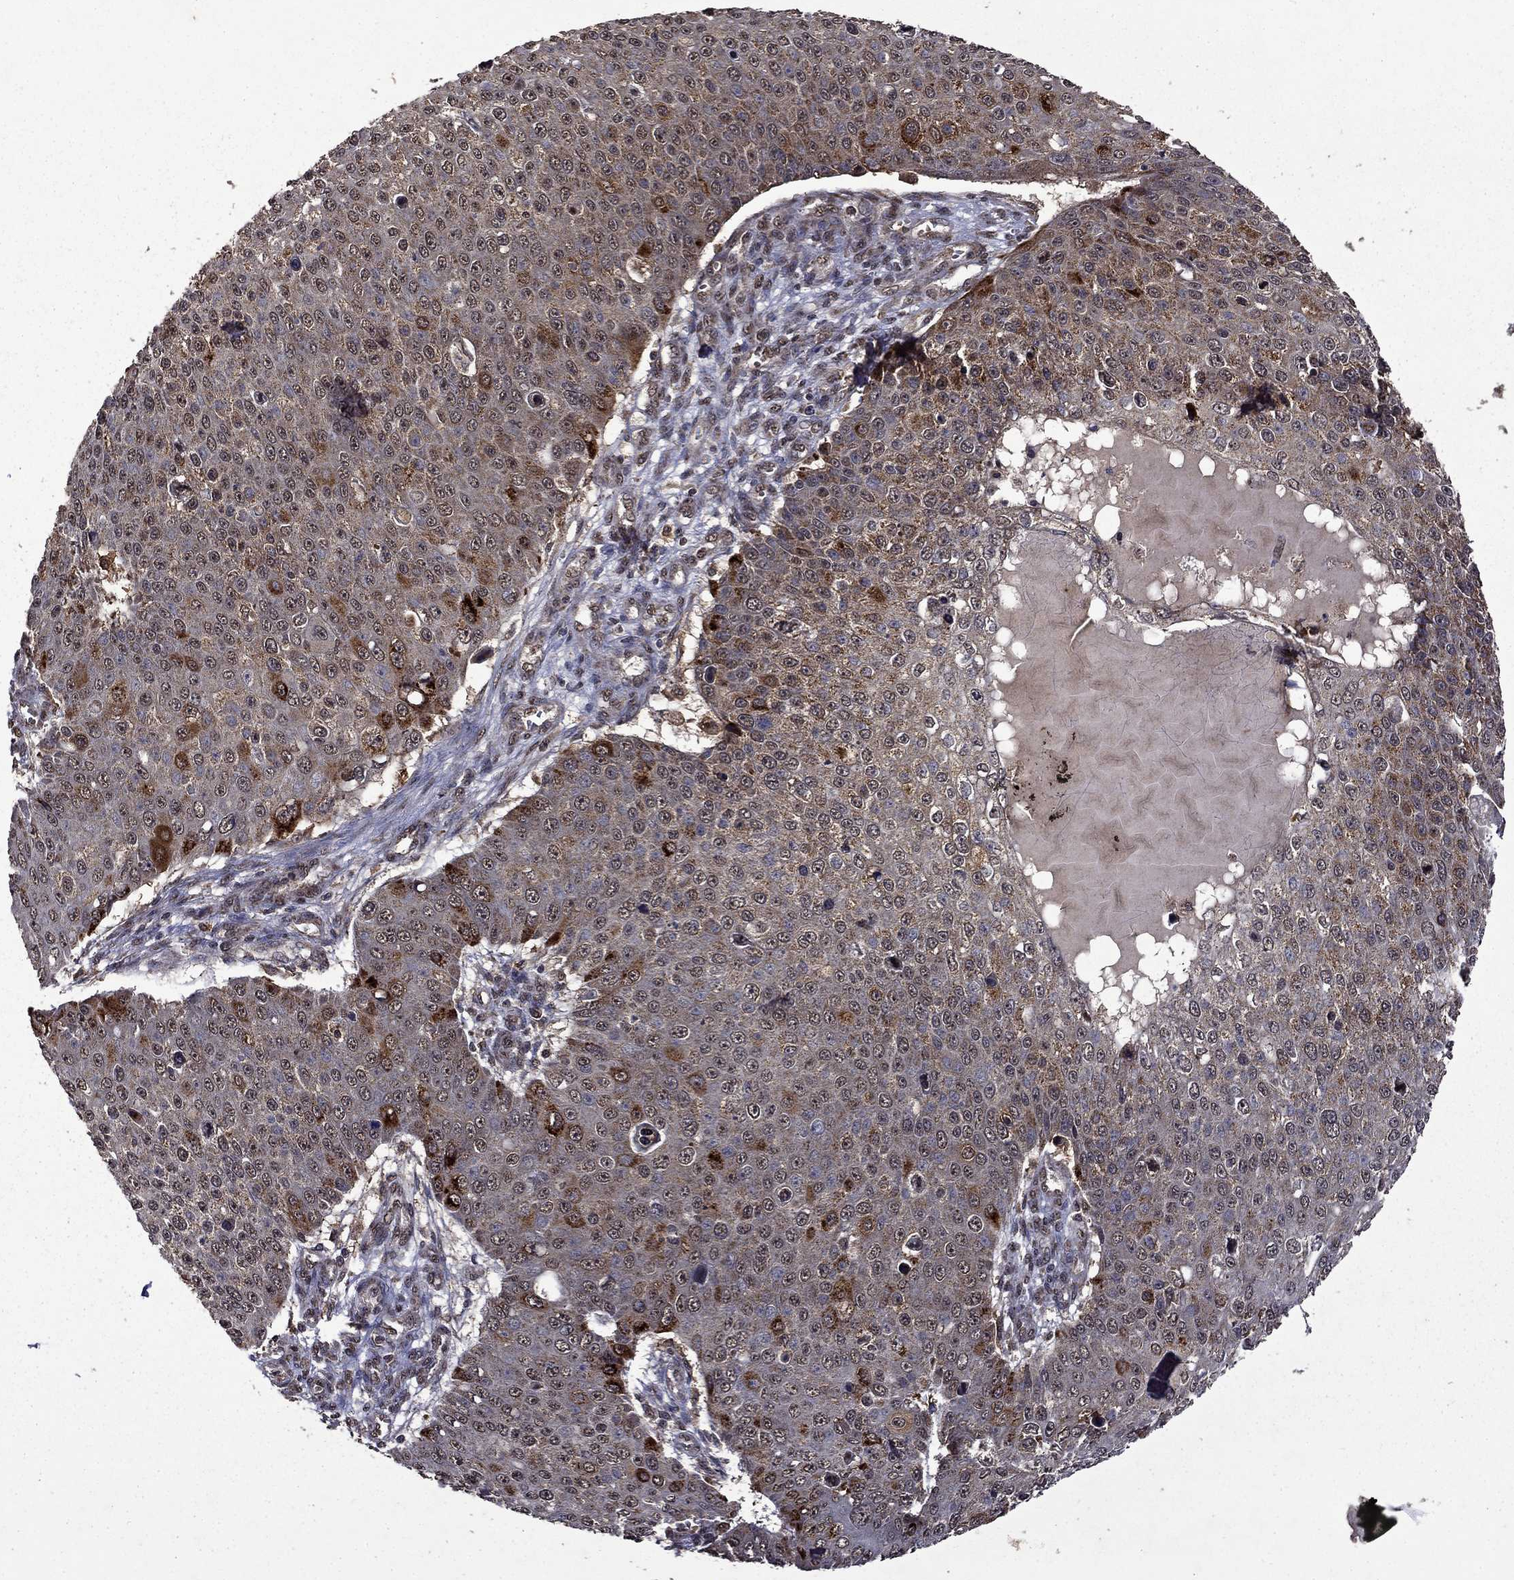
{"staining": {"intensity": "strong", "quantity": "<25%", "location": "cytoplasmic/membranous"}, "tissue": "skin cancer", "cell_type": "Tumor cells", "image_type": "cancer", "snomed": [{"axis": "morphology", "description": "Squamous cell carcinoma, NOS"}, {"axis": "topography", "description": "Skin"}], "caption": "Immunohistochemistry (IHC) histopathology image of human squamous cell carcinoma (skin) stained for a protein (brown), which exhibits medium levels of strong cytoplasmic/membranous staining in approximately <25% of tumor cells.", "gene": "ITM2B", "patient": {"sex": "male", "age": 71}}